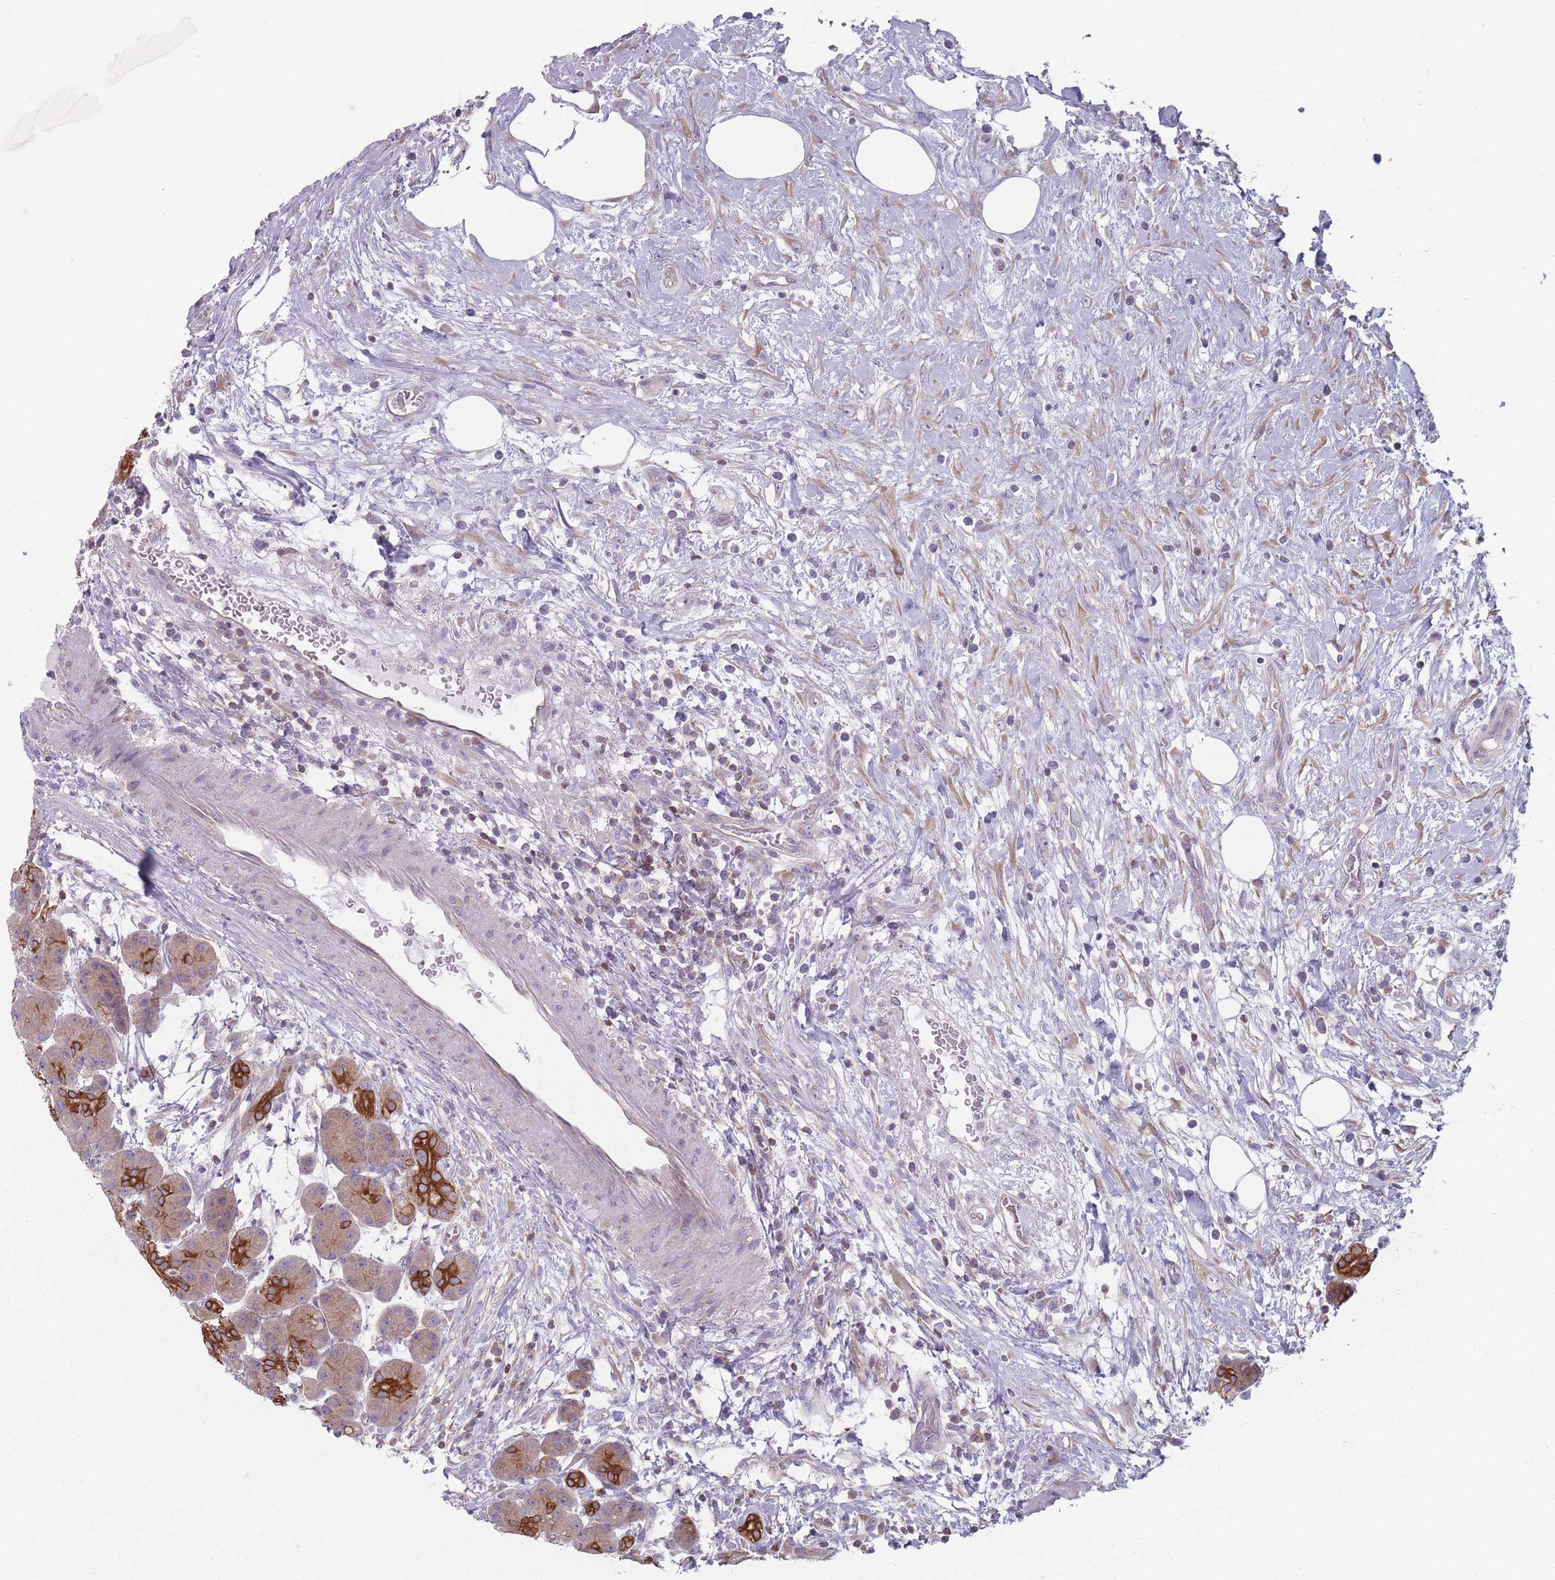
{"staining": {"intensity": "strong", "quantity": "25%-75%", "location": "cytoplasmic/membranous"}, "tissue": "pancreas", "cell_type": "Exocrine glandular cells", "image_type": "normal", "snomed": [{"axis": "morphology", "description": "Normal tissue, NOS"}, {"axis": "topography", "description": "Pancreas"}], "caption": "Immunohistochemical staining of normal human pancreas demonstrates 25%-75% levels of strong cytoplasmic/membranous protein staining in approximately 25%-75% of exocrine glandular cells.", "gene": "HSBP1L1", "patient": {"sex": "male", "age": 63}}